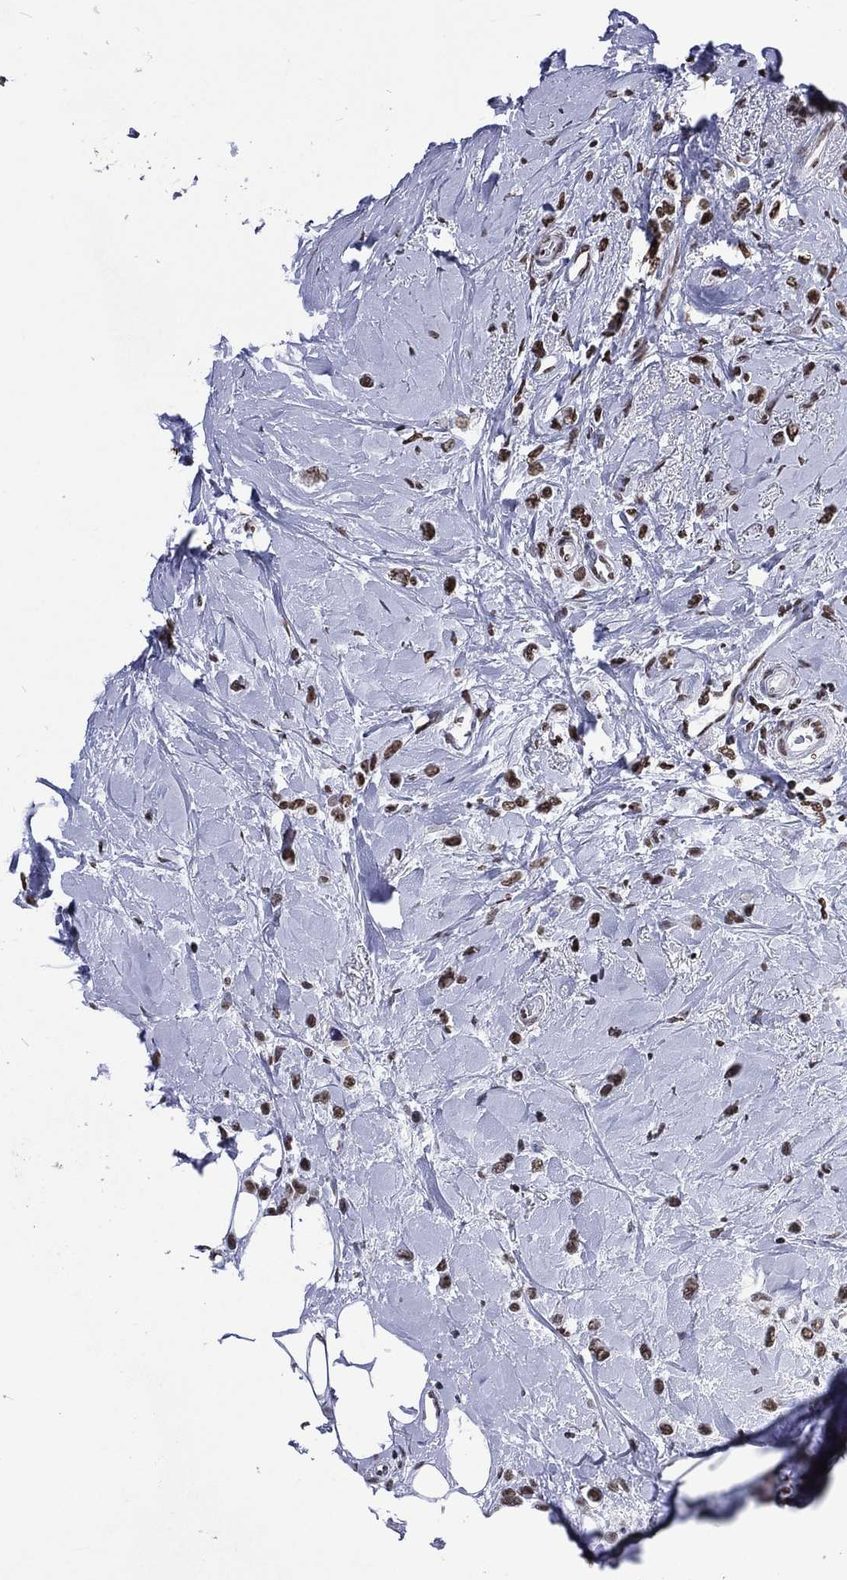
{"staining": {"intensity": "moderate", "quantity": ">75%", "location": "nuclear"}, "tissue": "breast cancer", "cell_type": "Tumor cells", "image_type": "cancer", "snomed": [{"axis": "morphology", "description": "Lobular carcinoma"}, {"axis": "topography", "description": "Breast"}], "caption": "Moderate nuclear staining for a protein is identified in about >75% of tumor cells of lobular carcinoma (breast) using IHC.", "gene": "RETREG2", "patient": {"sex": "female", "age": 66}}